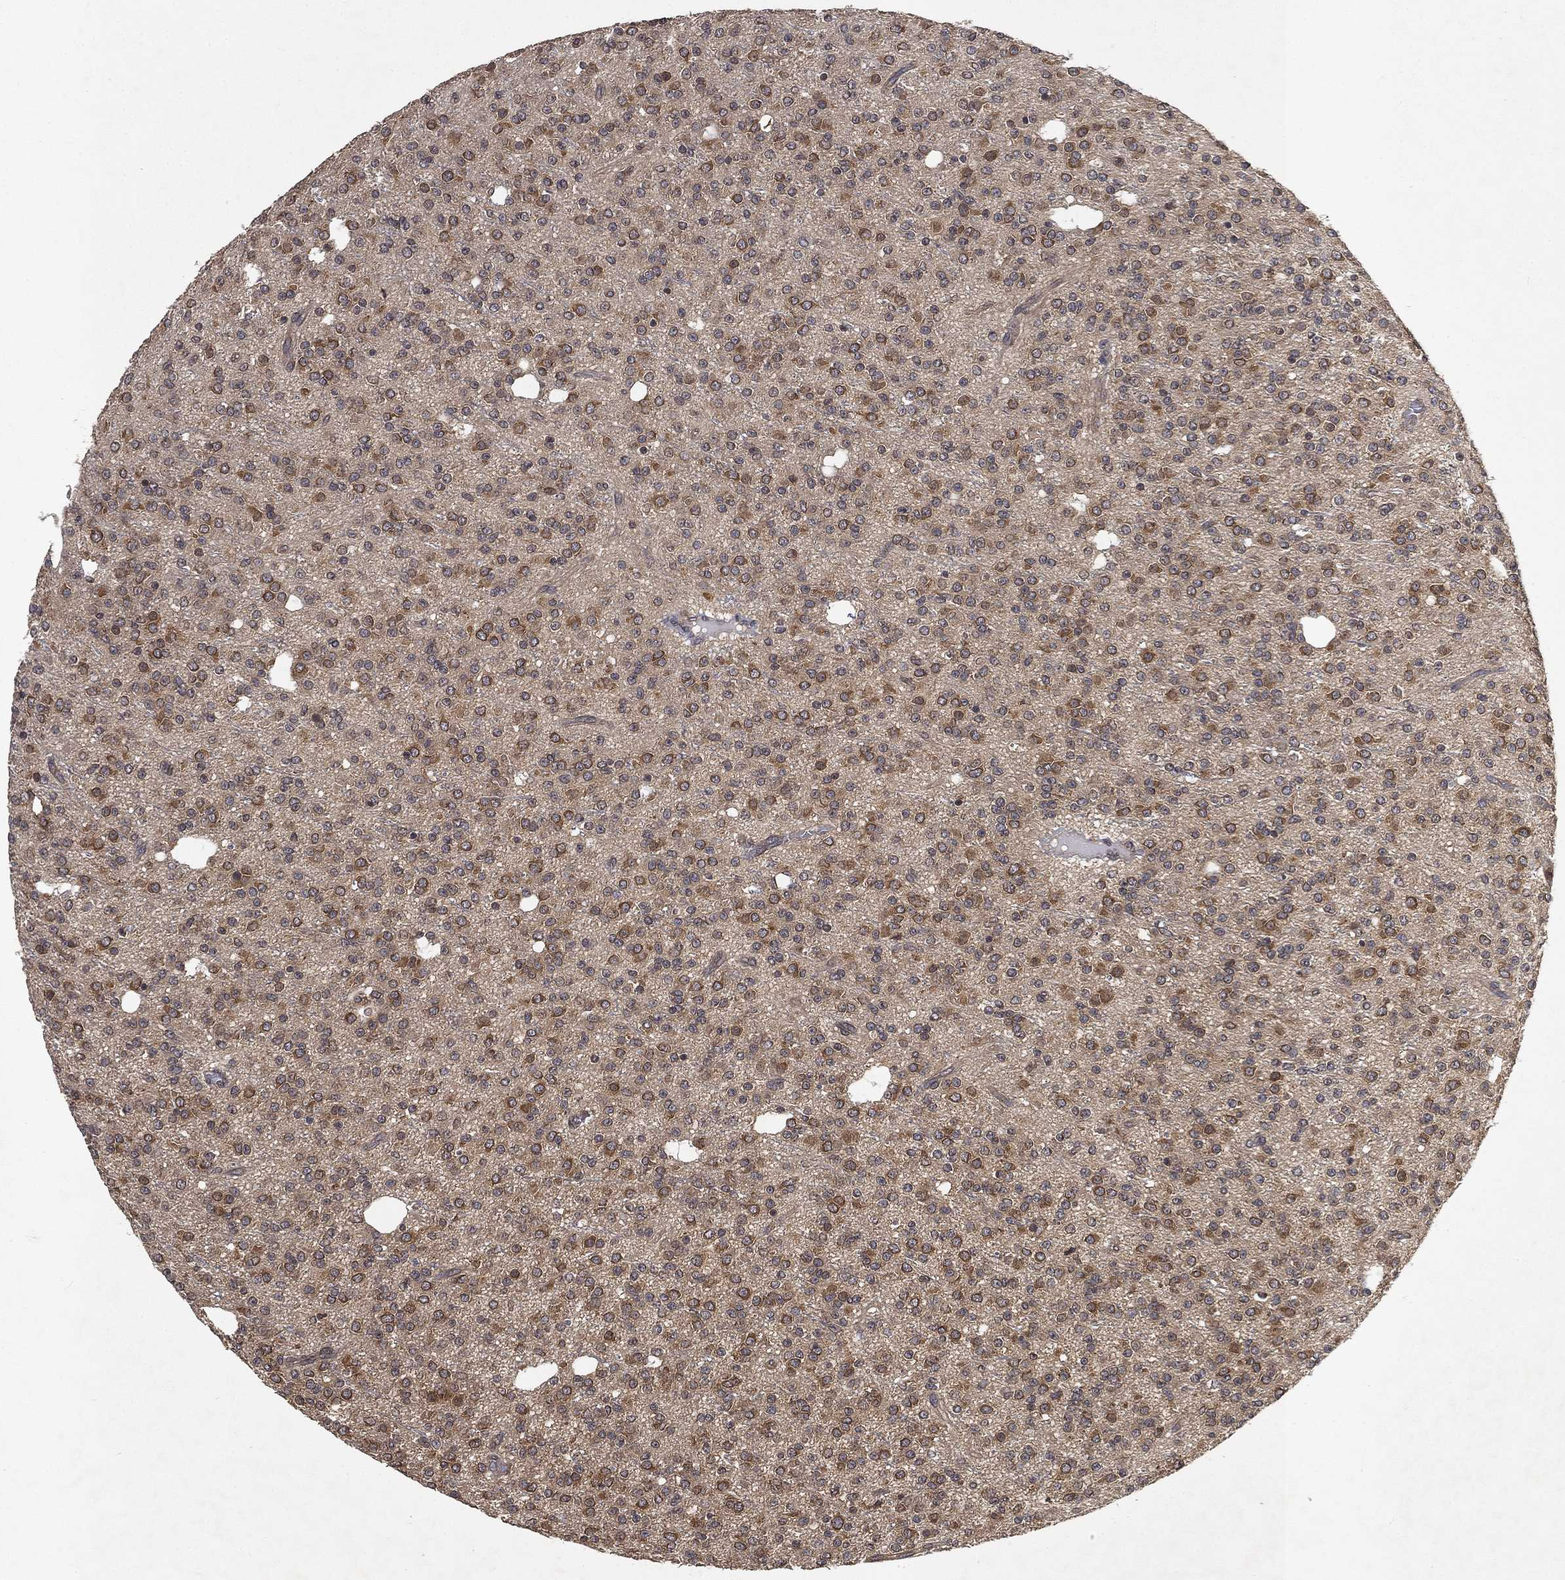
{"staining": {"intensity": "moderate", "quantity": "25%-75%", "location": "cytoplasmic/membranous"}, "tissue": "glioma", "cell_type": "Tumor cells", "image_type": "cancer", "snomed": [{"axis": "morphology", "description": "Glioma, malignant, Low grade"}, {"axis": "topography", "description": "Brain"}], "caption": "IHC micrograph of glioma stained for a protein (brown), which exhibits medium levels of moderate cytoplasmic/membranous expression in about 25%-75% of tumor cells.", "gene": "UBA5", "patient": {"sex": "male", "age": 27}}